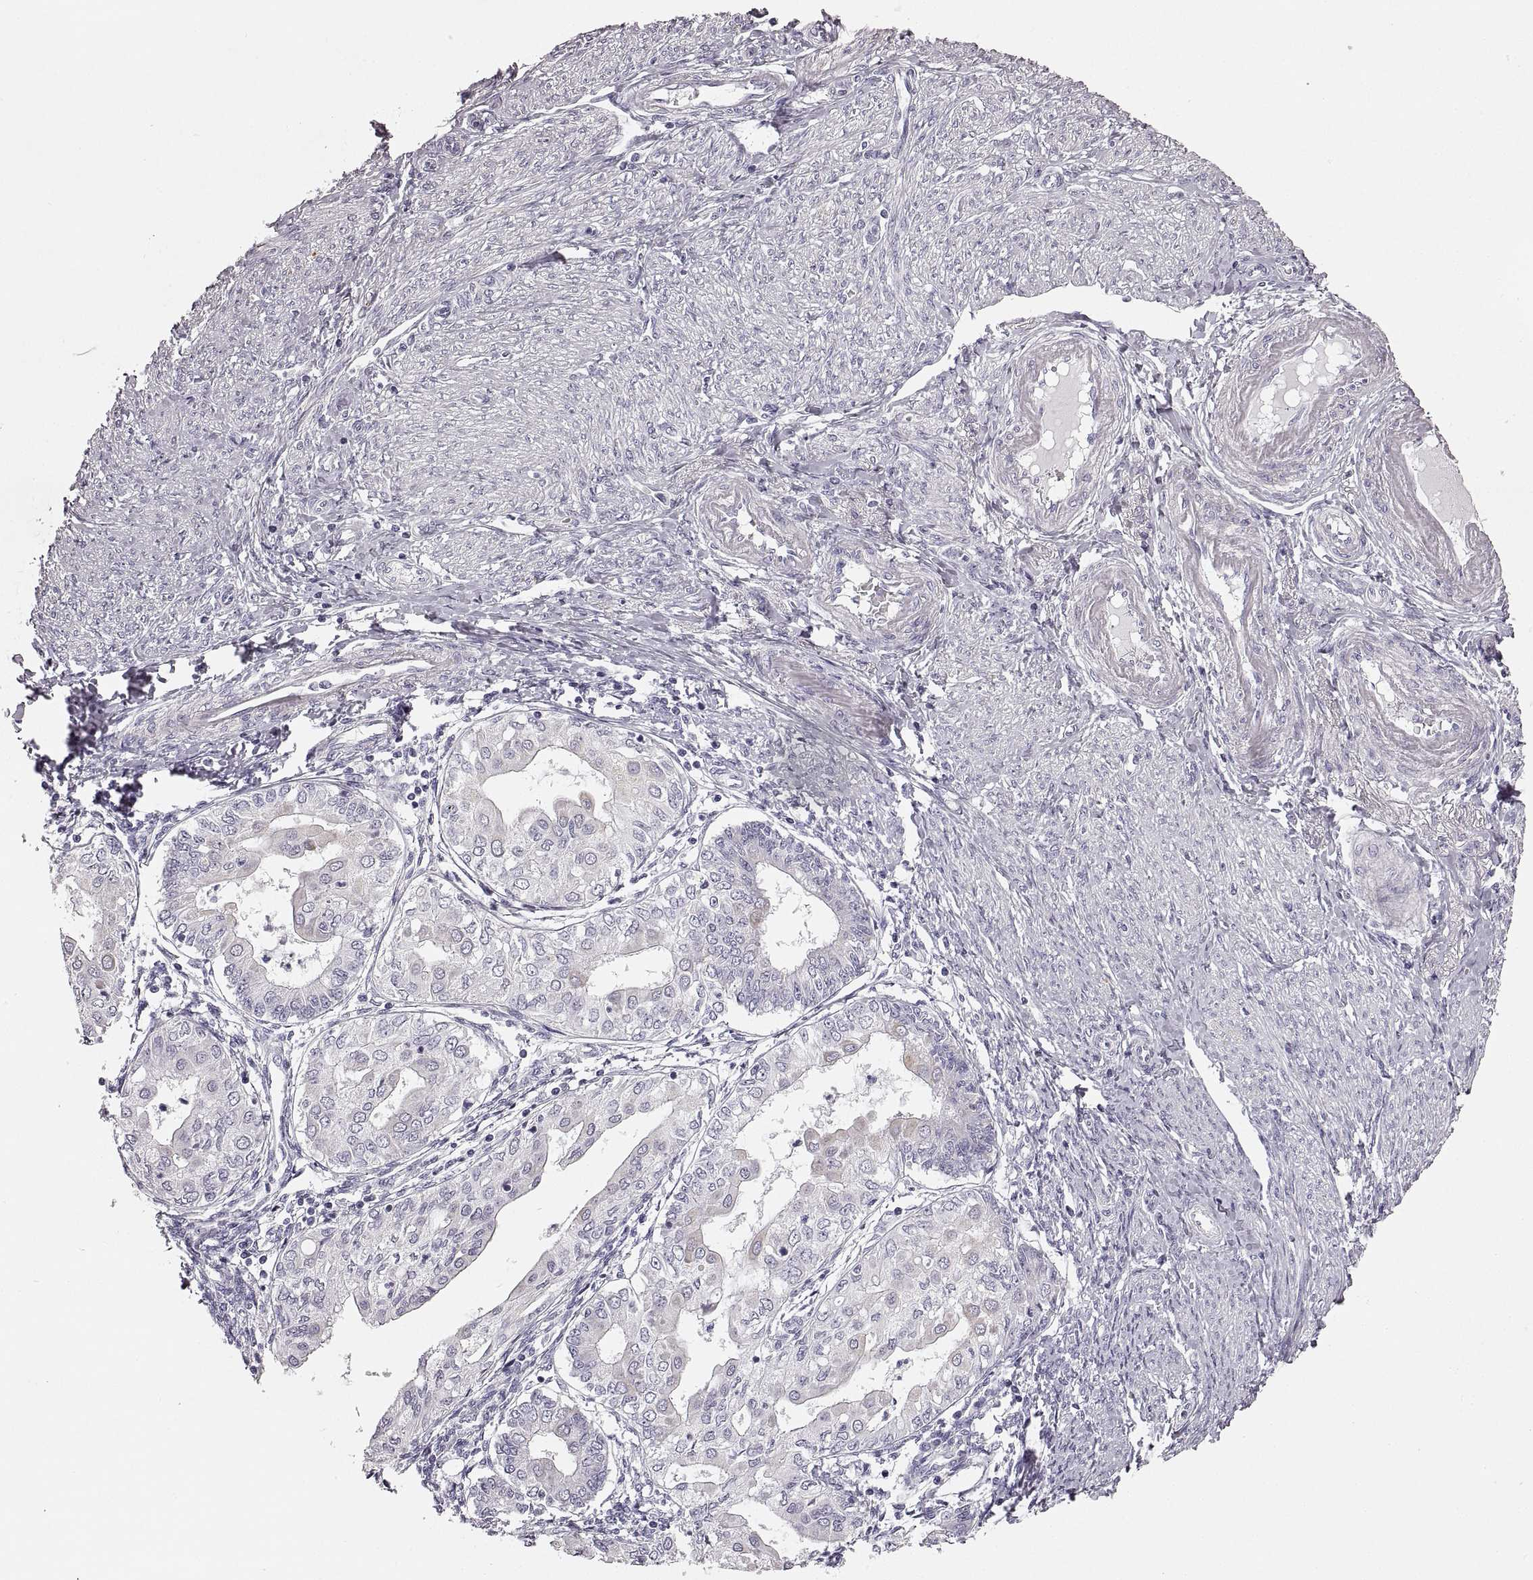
{"staining": {"intensity": "negative", "quantity": "none", "location": "none"}, "tissue": "endometrial cancer", "cell_type": "Tumor cells", "image_type": "cancer", "snomed": [{"axis": "morphology", "description": "Adenocarcinoma, NOS"}, {"axis": "topography", "description": "Endometrium"}], "caption": "A photomicrograph of endometrial adenocarcinoma stained for a protein demonstrates no brown staining in tumor cells.", "gene": "RDH13", "patient": {"sex": "female", "age": 68}}